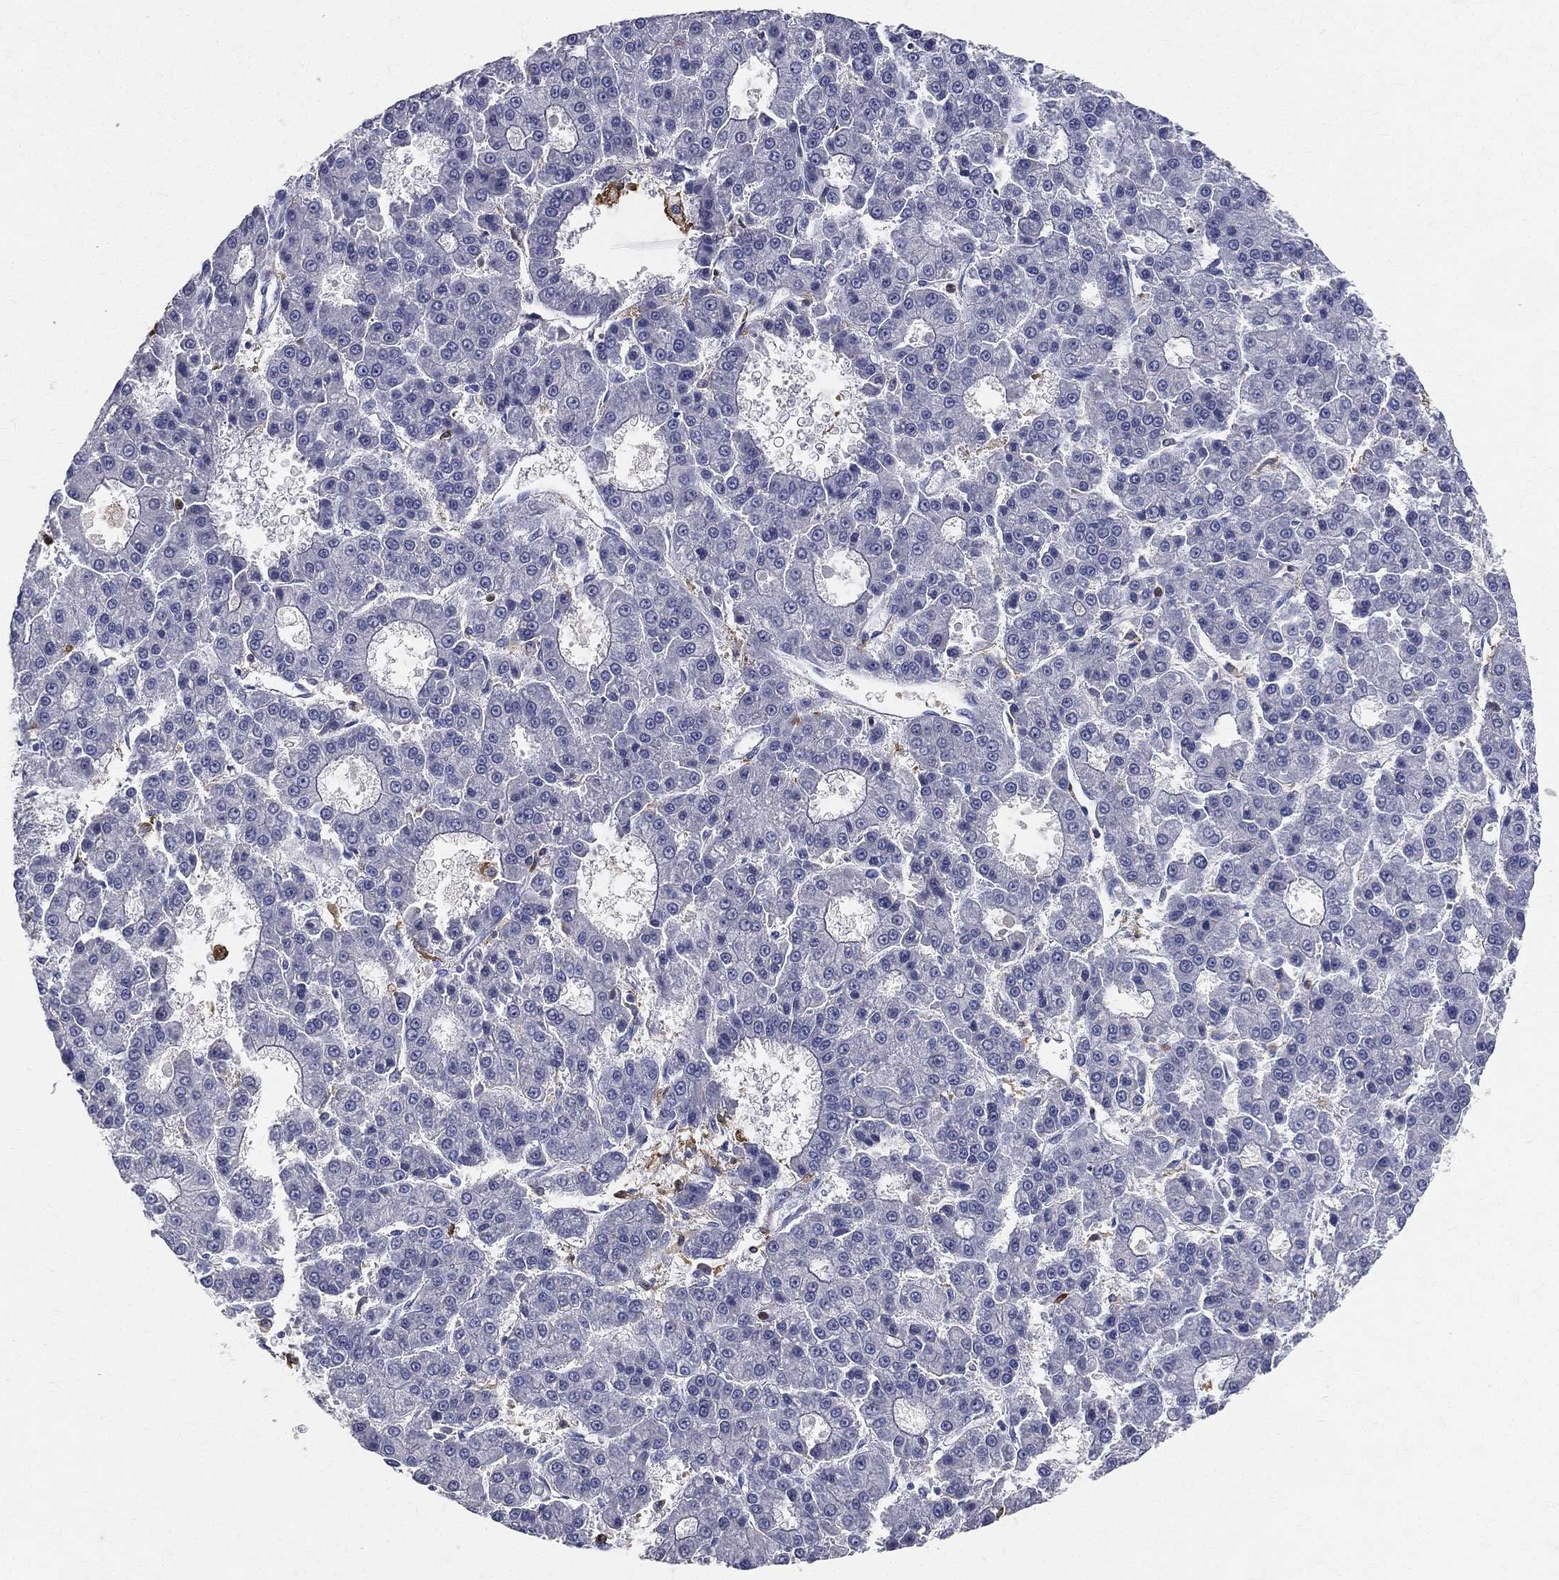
{"staining": {"intensity": "negative", "quantity": "none", "location": "none"}, "tissue": "liver cancer", "cell_type": "Tumor cells", "image_type": "cancer", "snomed": [{"axis": "morphology", "description": "Carcinoma, Hepatocellular, NOS"}, {"axis": "topography", "description": "Liver"}], "caption": "Immunohistochemistry of human liver cancer (hepatocellular carcinoma) exhibits no staining in tumor cells.", "gene": "CD33", "patient": {"sex": "male", "age": 70}}